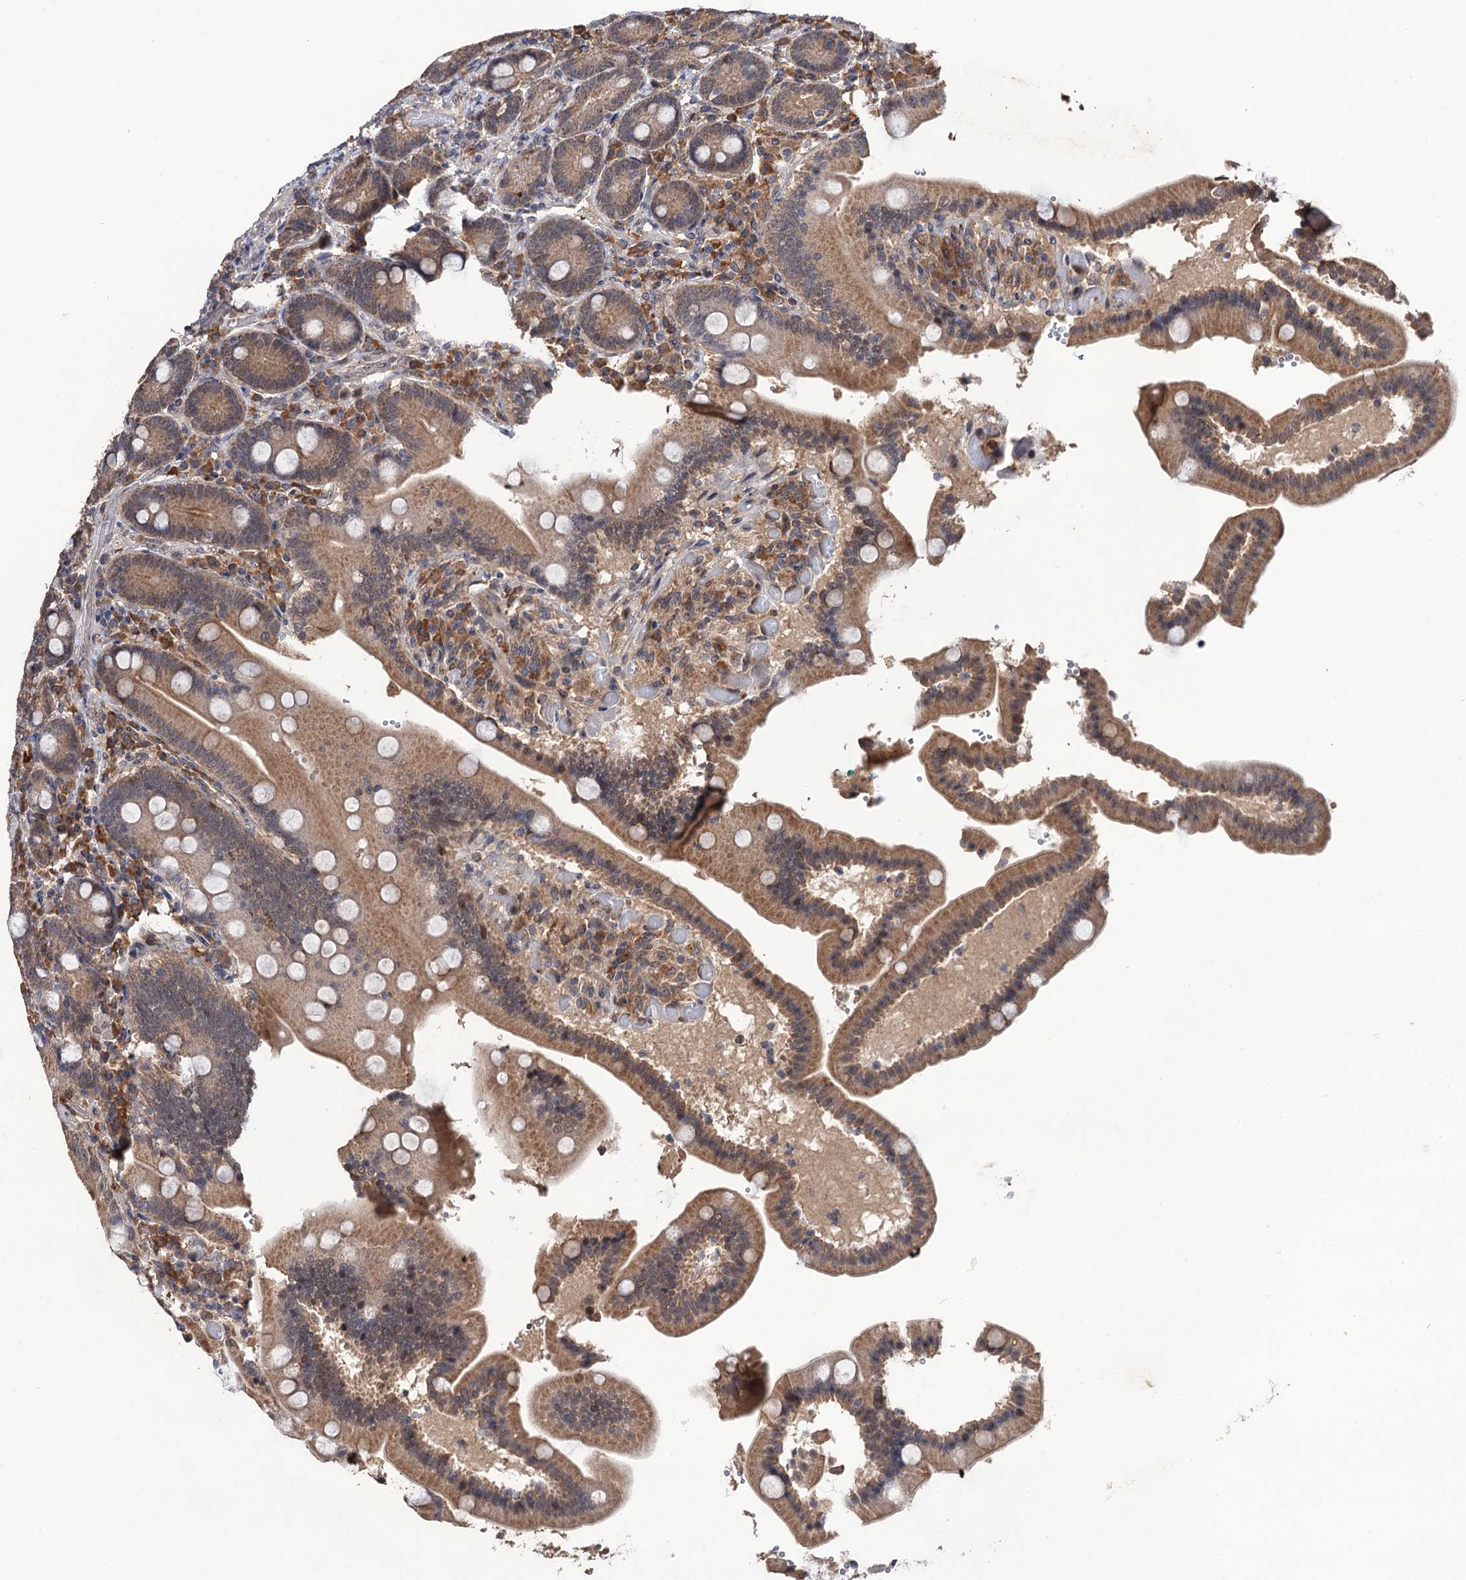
{"staining": {"intensity": "moderate", "quantity": ">75%", "location": "cytoplasmic/membranous"}, "tissue": "duodenum", "cell_type": "Glandular cells", "image_type": "normal", "snomed": [{"axis": "morphology", "description": "Normal tissue, NOS"}, {"axis": "topography", "description": "Duodenum"}], "caption": "About >75% of glandular cells in normal human duodenum show moderate cytoplasmic/membranous protein staining as visualized by brown immunohistochemical staining.", "gene": "LRRC63", "patient": {"sex": "female", "age": 62}}